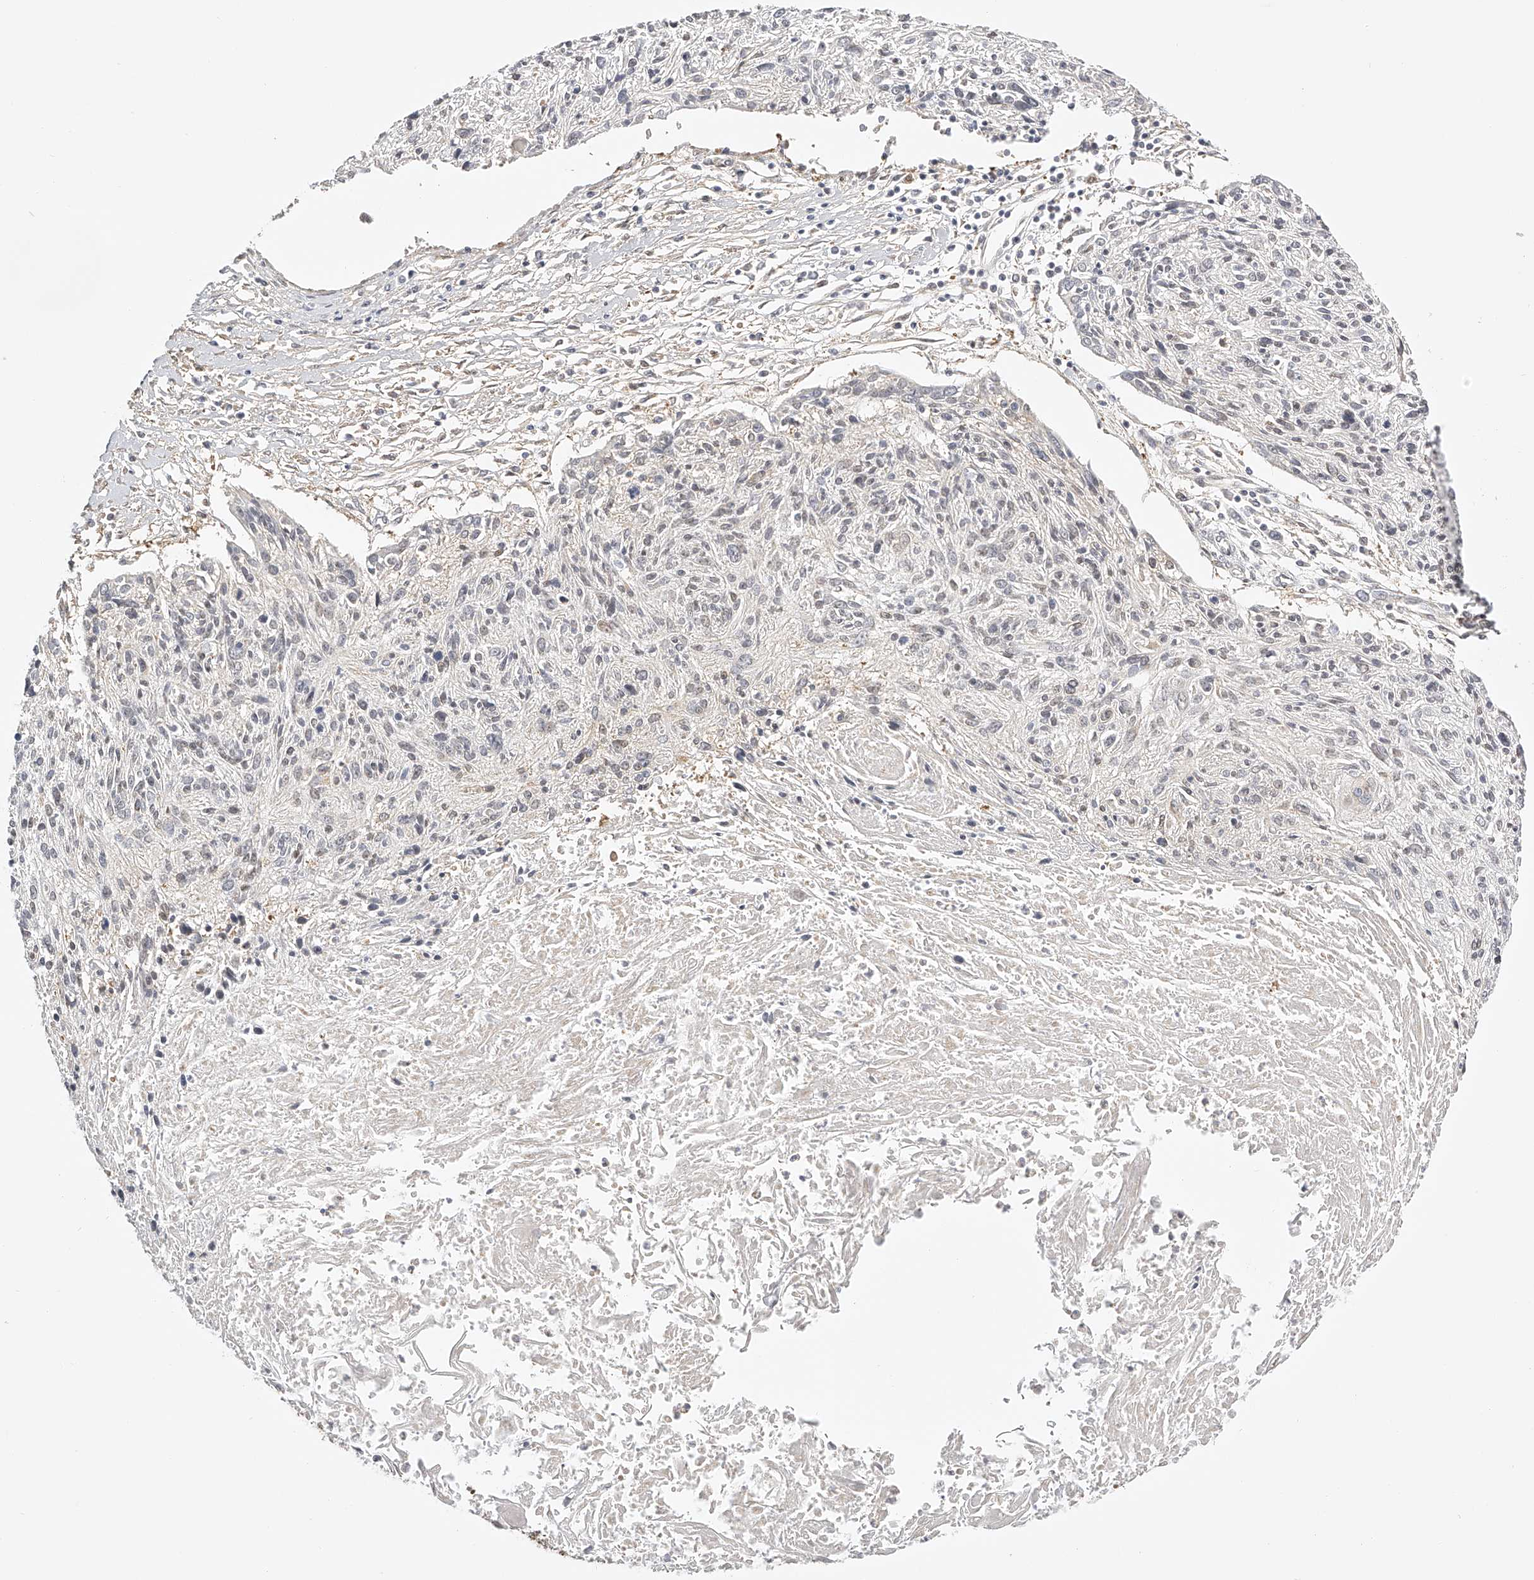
{"staining": {"intensity": "weak", "quantity": "<25%", "location": "nuclear"}, "tissue": "cervical cancer", "cell_type": "Tumor cells", "image_type": "cancer", "snomed": [{"axis": "morphology", "description": "Squamous cell carcinoma, NOS"}, {"axis": "topography", "description": "Cervix"}], "caption": "Tumor cells are negative for protein expression in human cervical cancer (squamous cell carcinoma). Nuclei are stained in blue.", "gene": "SYNC", "patient": {"sex": "female", "age": 51}}